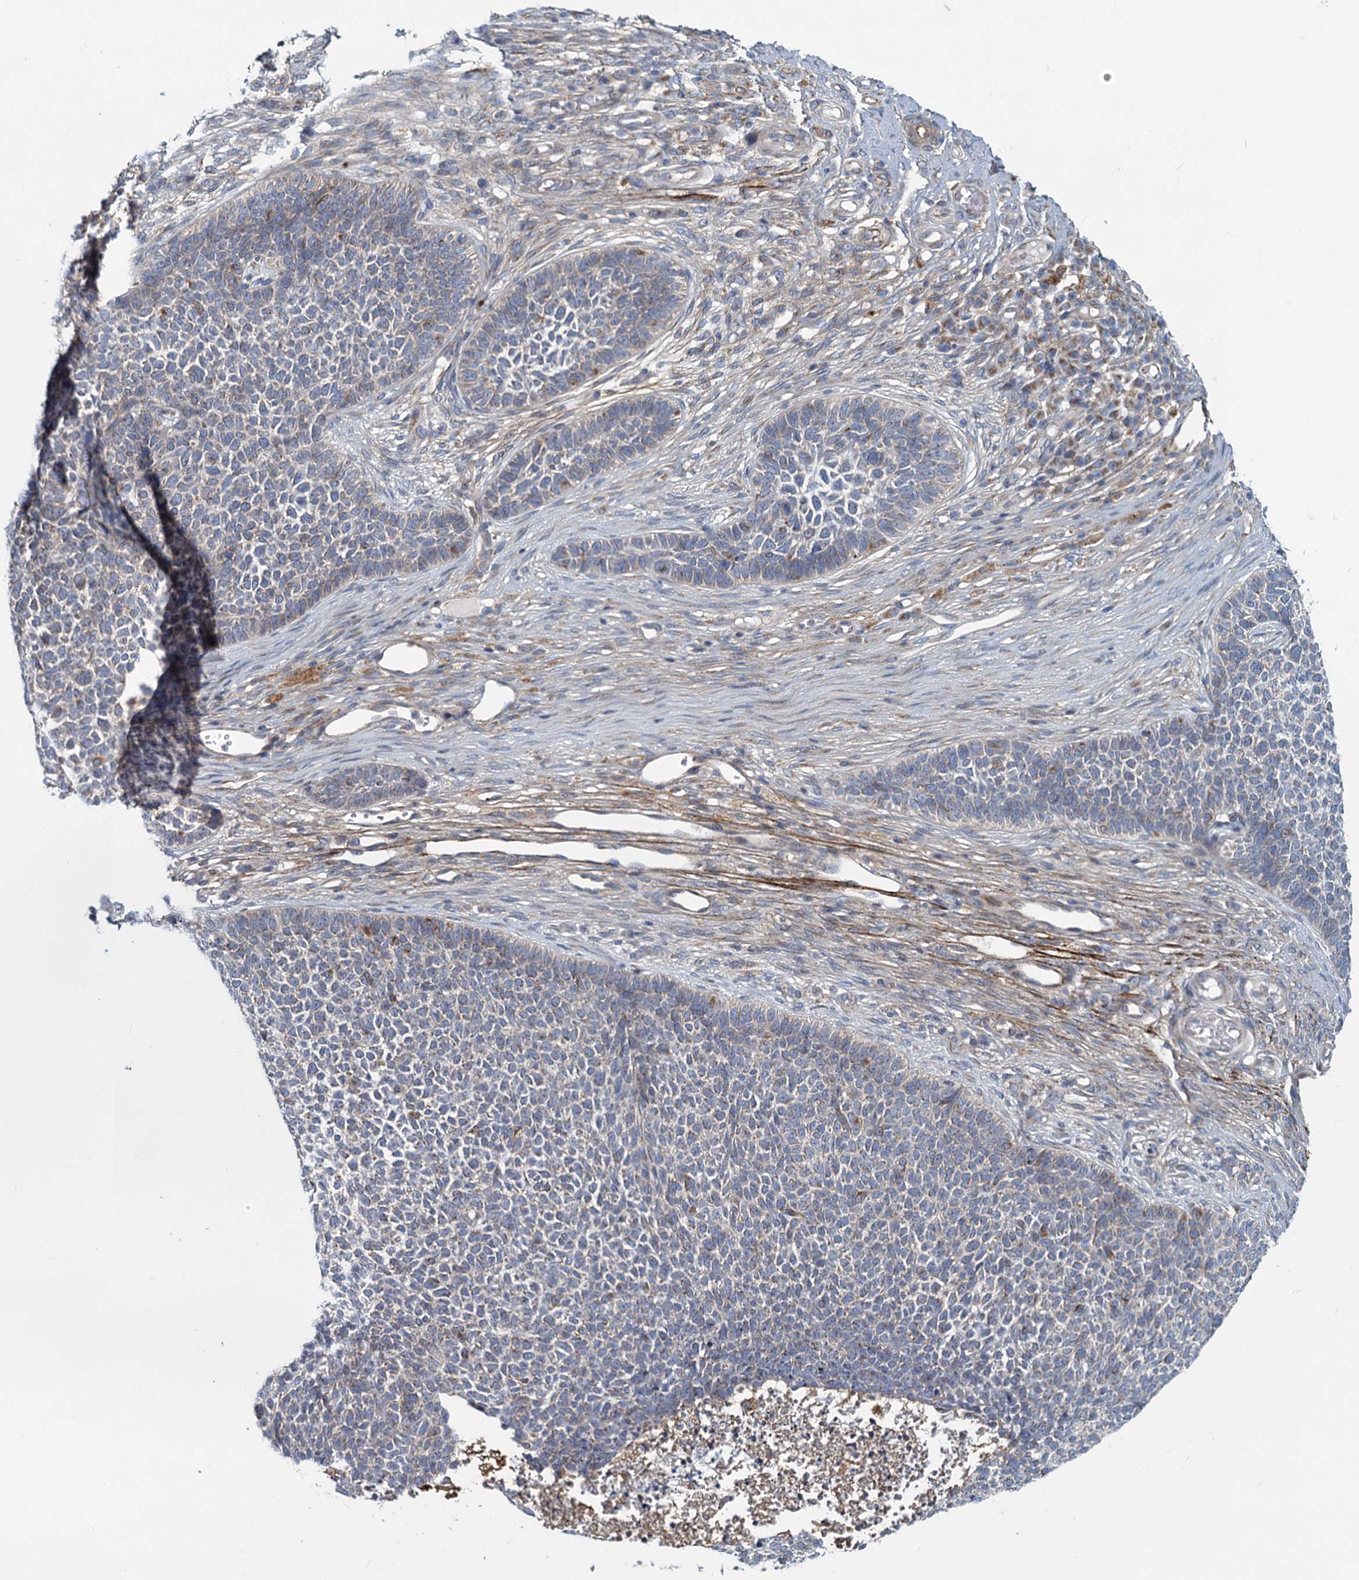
{"staining": {"intensity": "negative", "quantity": "none", "location": "none"}, "tissue": "skin cancer", "cell_type": "Tumor cells", "image_type": "cancer", "snomed": [{"axis": "morphology", "description": "Basal cell carcinoma"}, {"axis": "topography", "description": "Skin"}], "caption": "Skin cancer was stained to show a protein in brown. There is no significant expression in tumor cells.", "gene": "ADCY2", "patient": {"sex": "female", "age": 84}}